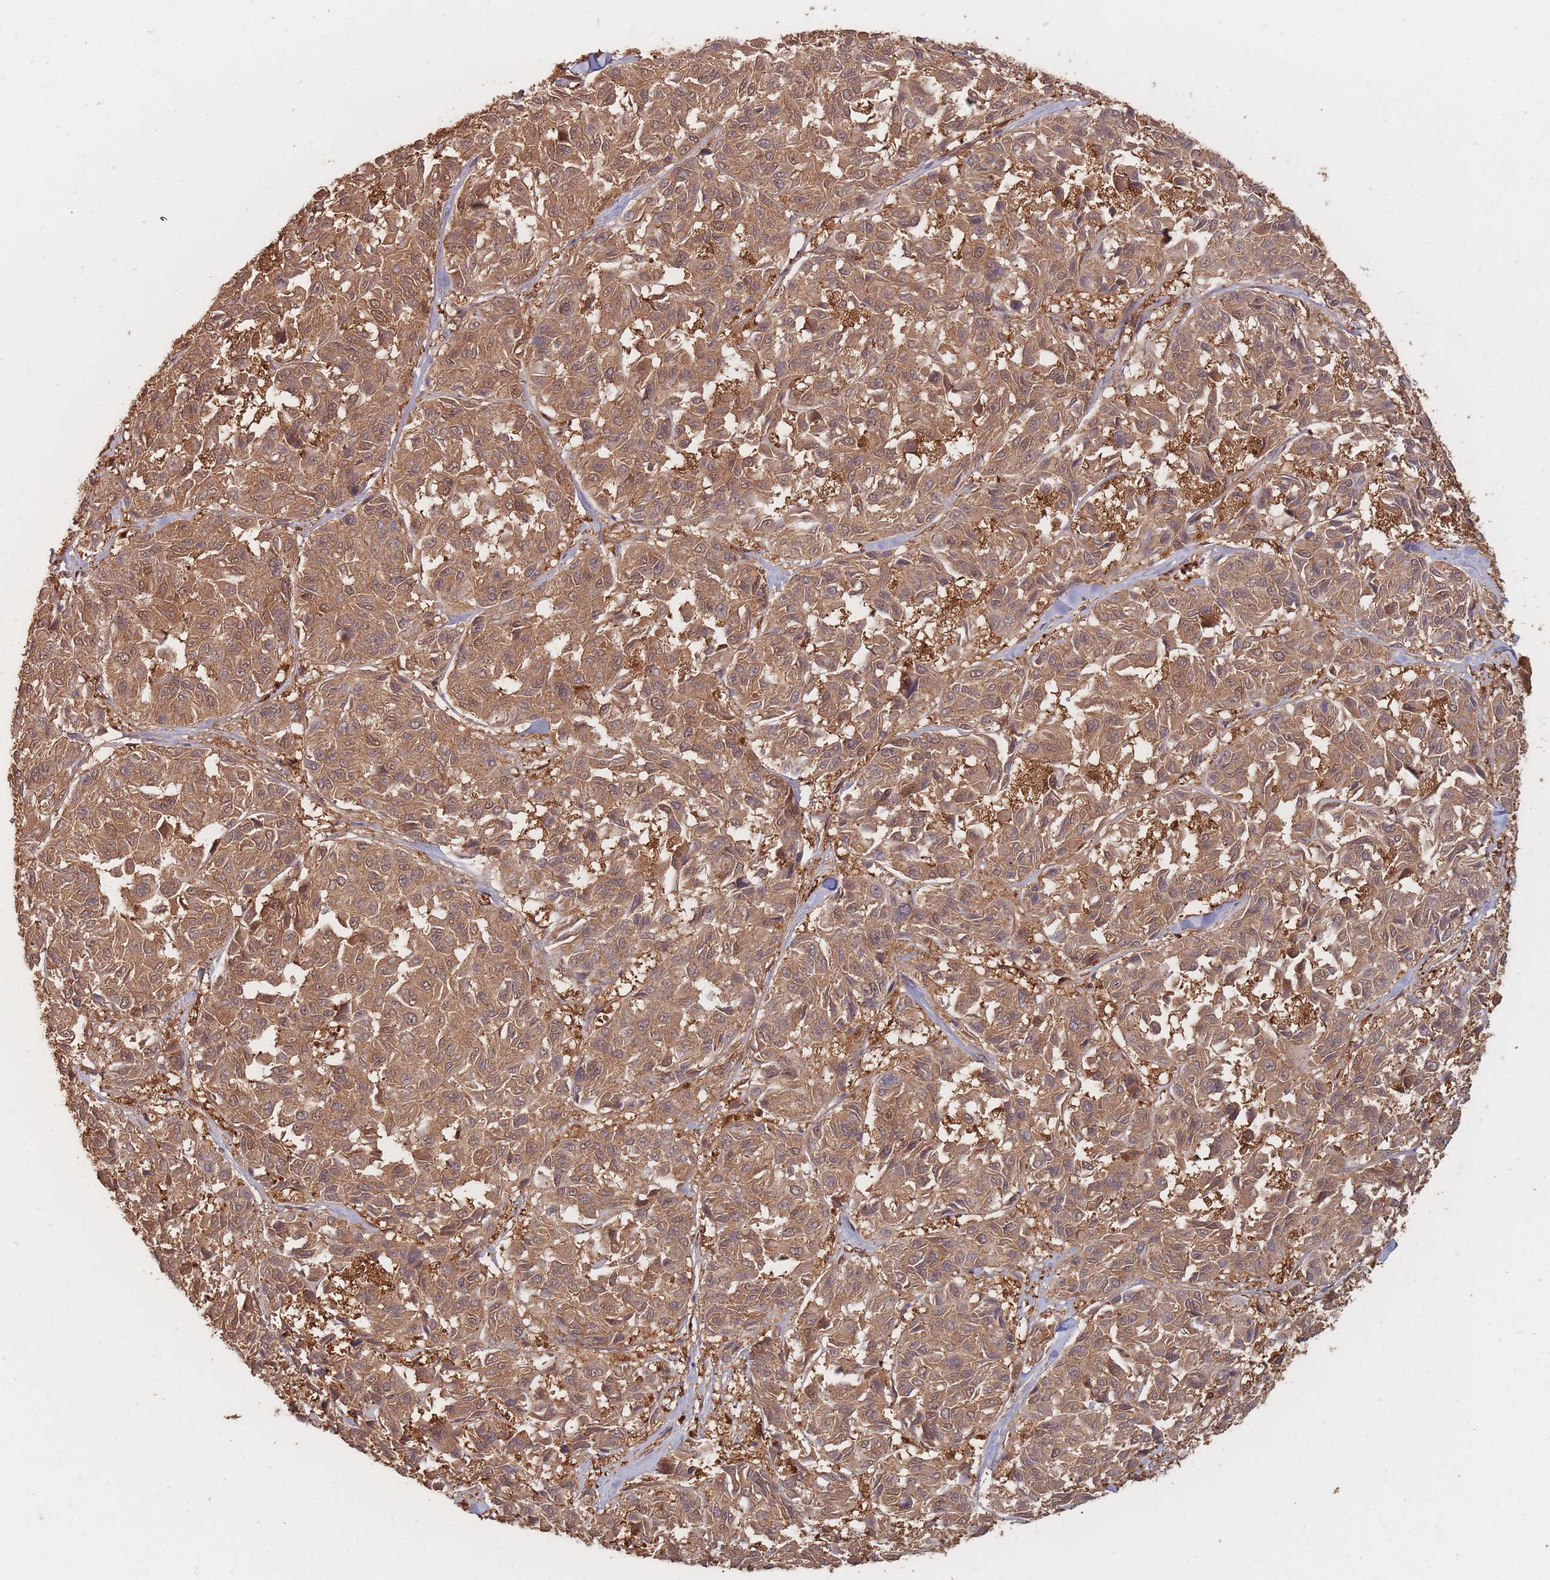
{"staining": {"intensity": "moderate", "quantity": ">75%", "location": "cytoplasmic/membranous"}, "tissue": "melanoma", "cell_type": "Tumor cells", "image_type": "cancer", "snomed": [{"axis": "morphology", "description": "Malignant melanoma, NOS"}, {"axis": "topography", "description": "Skin"}], "caption": "Immunohistochemistry (IHC) (DAB (3,3'-diaminobenzidine)) staining of melanoma displays moderate cytoplasmic/membranous protein staining in approximately >75% of tumor cells.", "gene": "PLS3", "patient": {"sex": "female", "age": 66}}